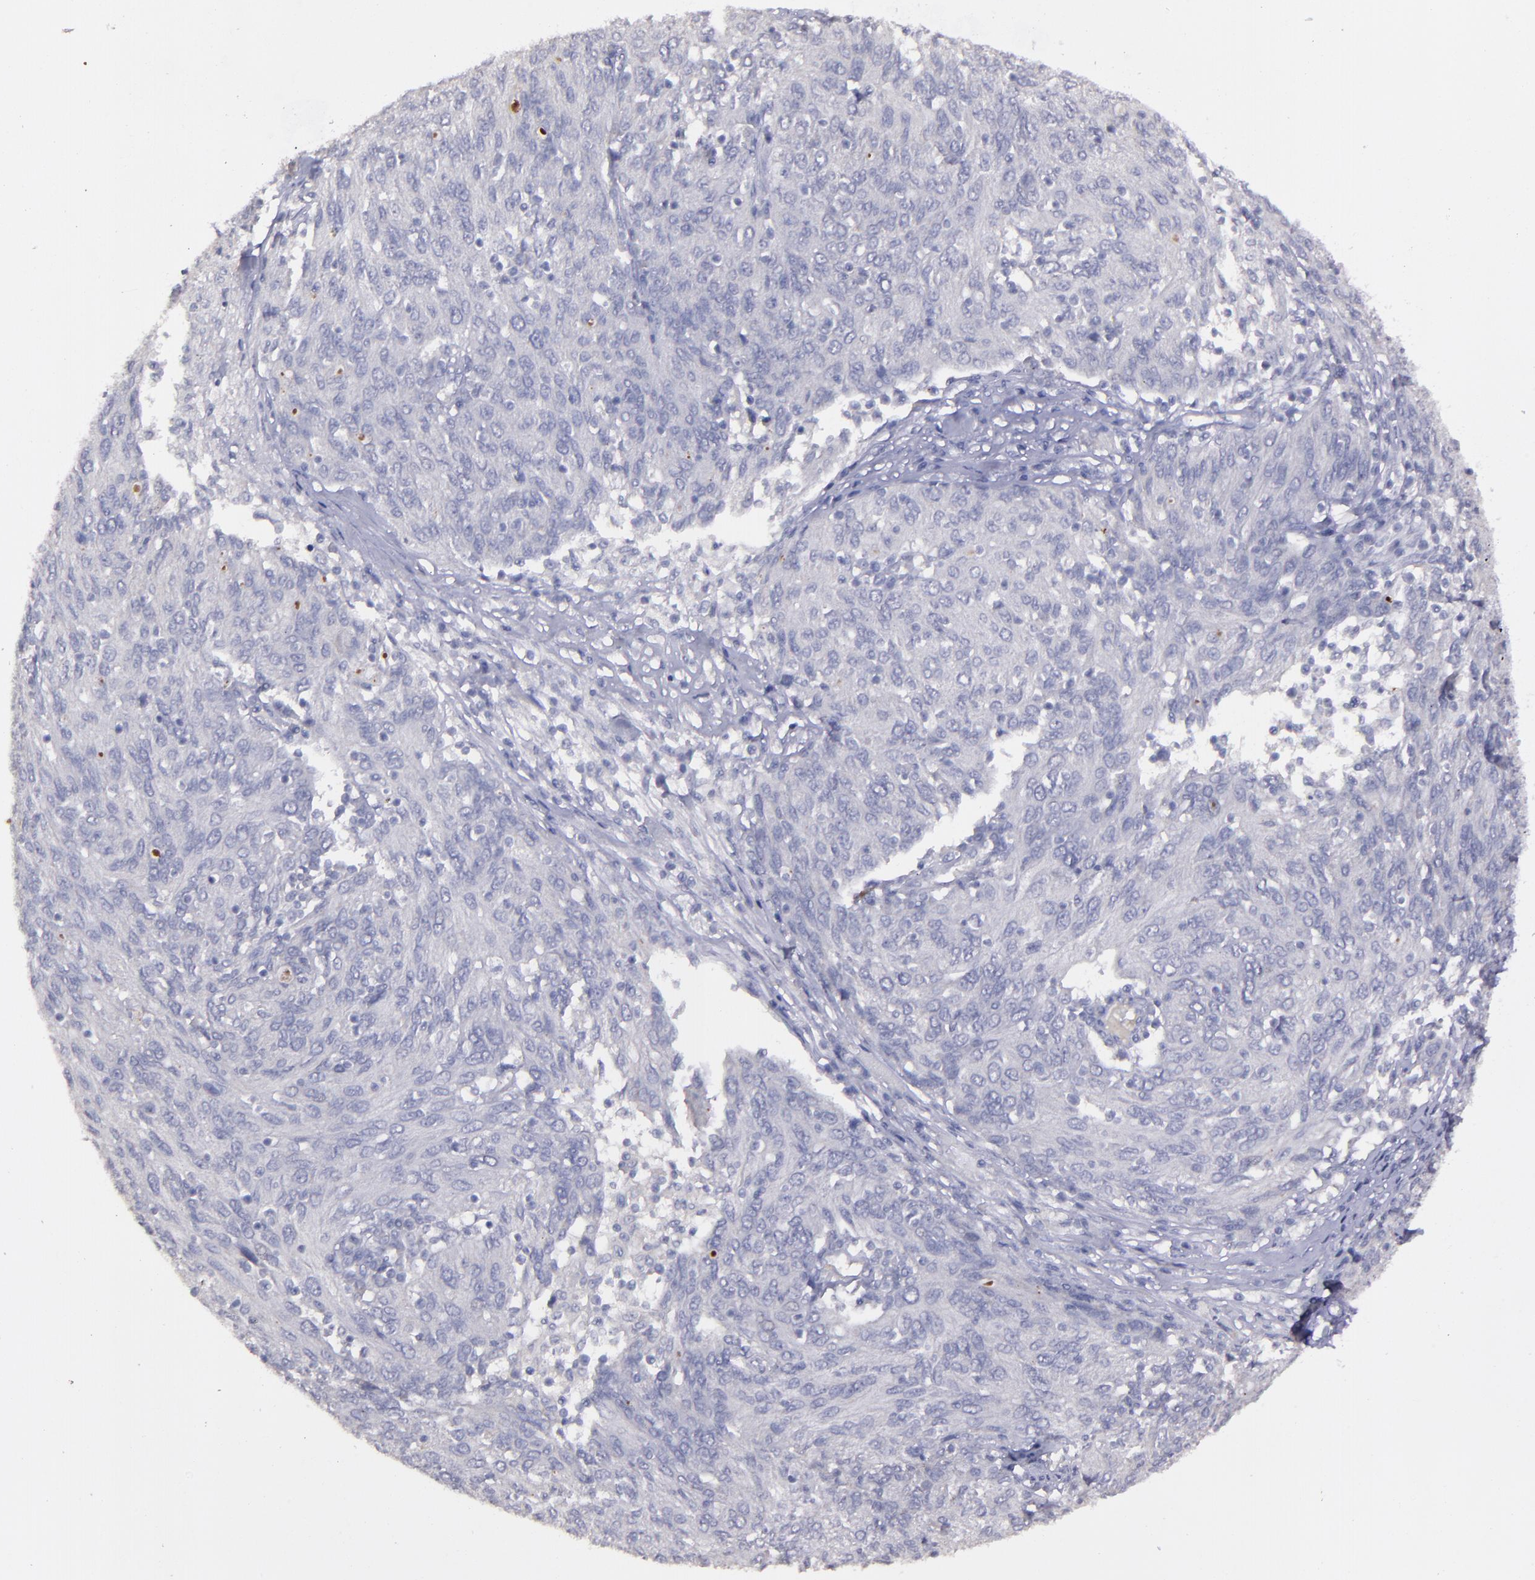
{"staining": {"intensity": "negative", "quantity": "none", "location": "none"}, "tissue": "ovarian cancer", "cell_type": "Tumor cells", "image_type": "cancer", "snomed": [{"axis": "morphology", "description": "Carcinoma, endometroid"}, {"axis": "topography", "description": "Ovary"}], "caption": "Histopathology image shows no significant protein staining in tumor cells of ovarian cancer.", "gene": "MASP1", "patient": {"sex": "female", "age": 50}}